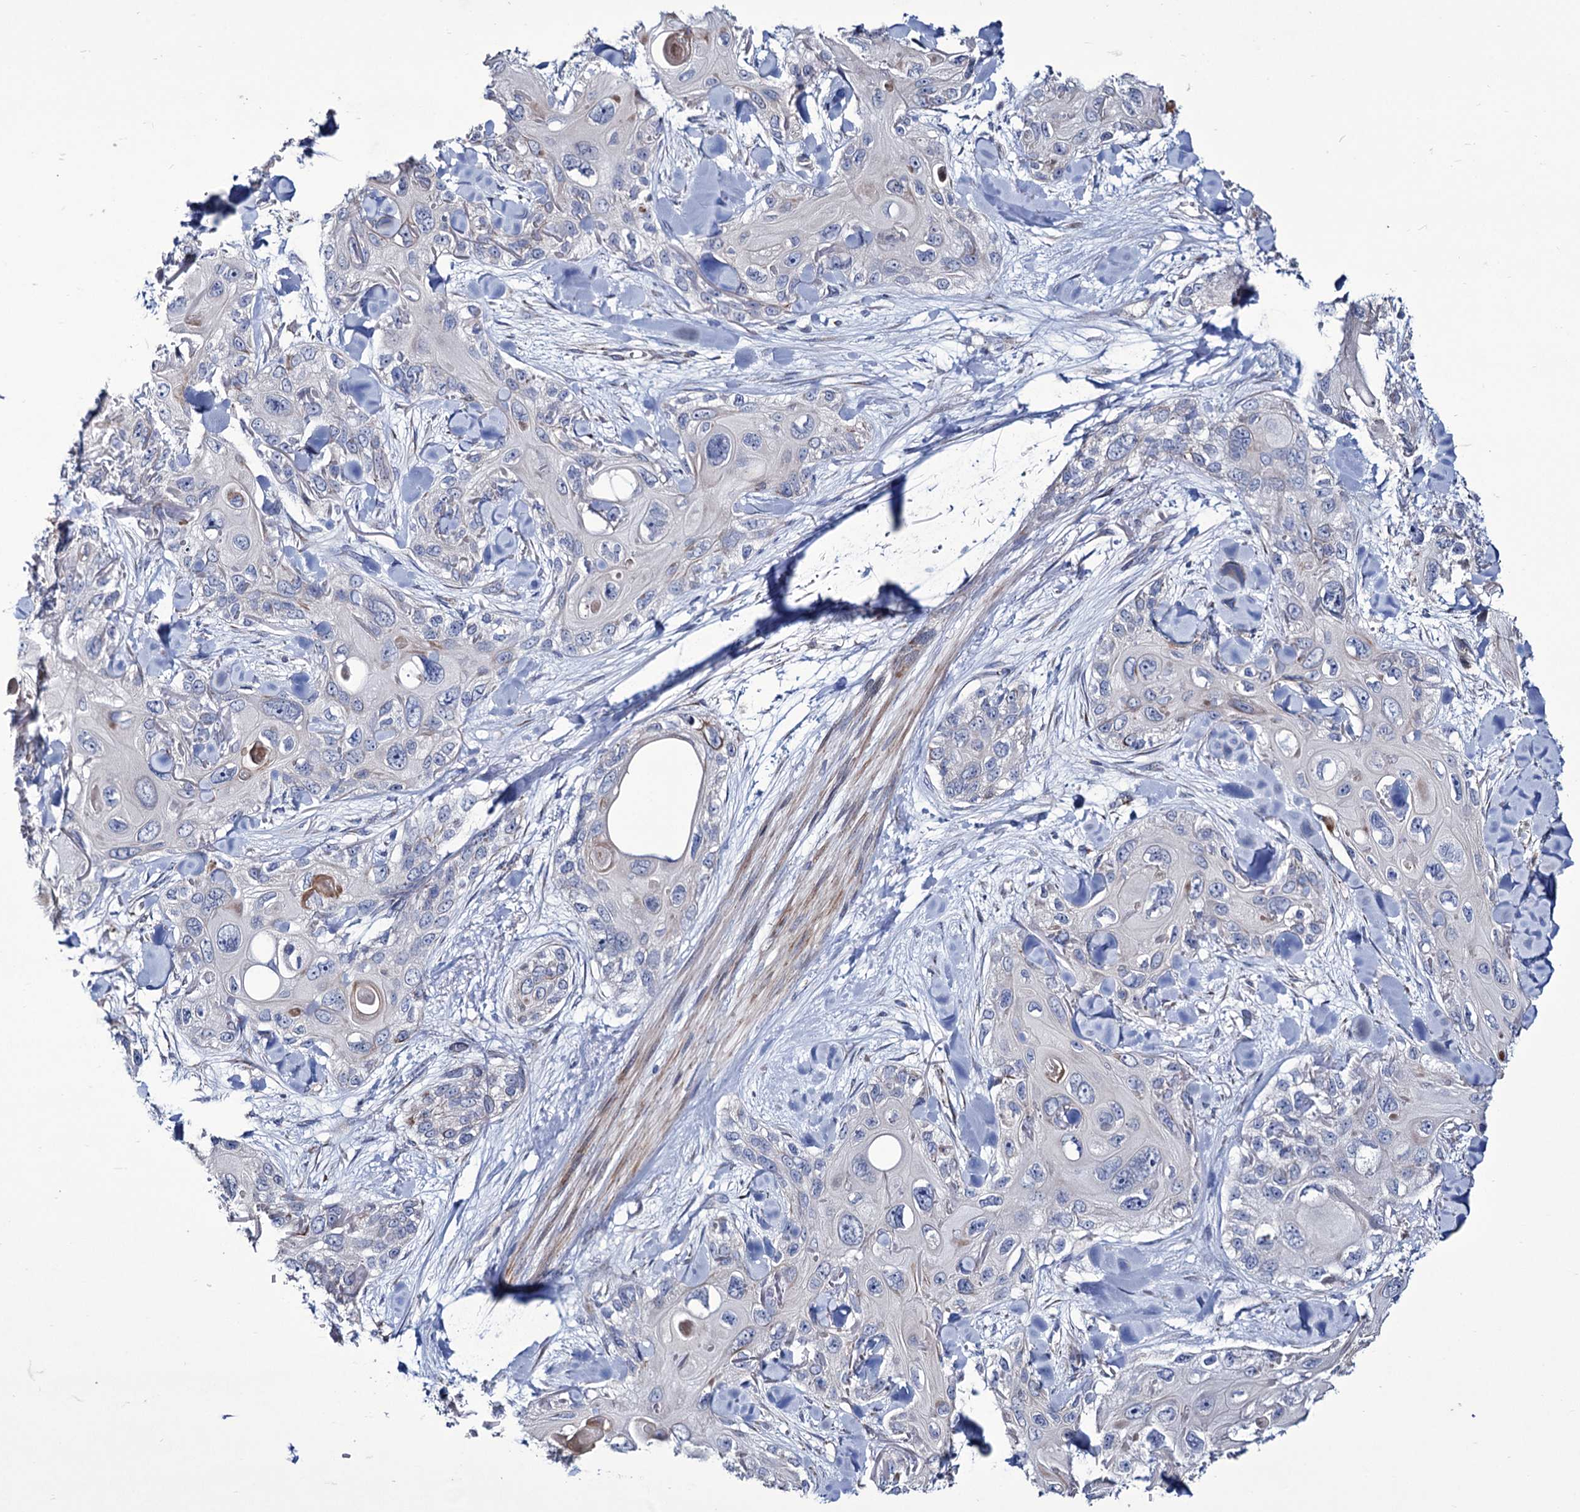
{"staining": {"intensity": "negative", "quantity": "none", "location": "none"}, "tissue": "skin cancer", "cell_type": "Tumor cells", "image_type": "cancer", "snomed": [{"axis": "morphology", "description": "Normal tissue, NOS"}, {"axis": "morphology", "description": "Squamous cell carcinoma, NOS"}, {"axis": "topography", "description": "Skin"}], "caption": "IHC image of squamous cell carcinoma (skin) stained for a protein (brown), which exhibits no staining in tumor cells.", "gene": "TUBGCP5", "patient": {"sex": "male", "age": 72}}